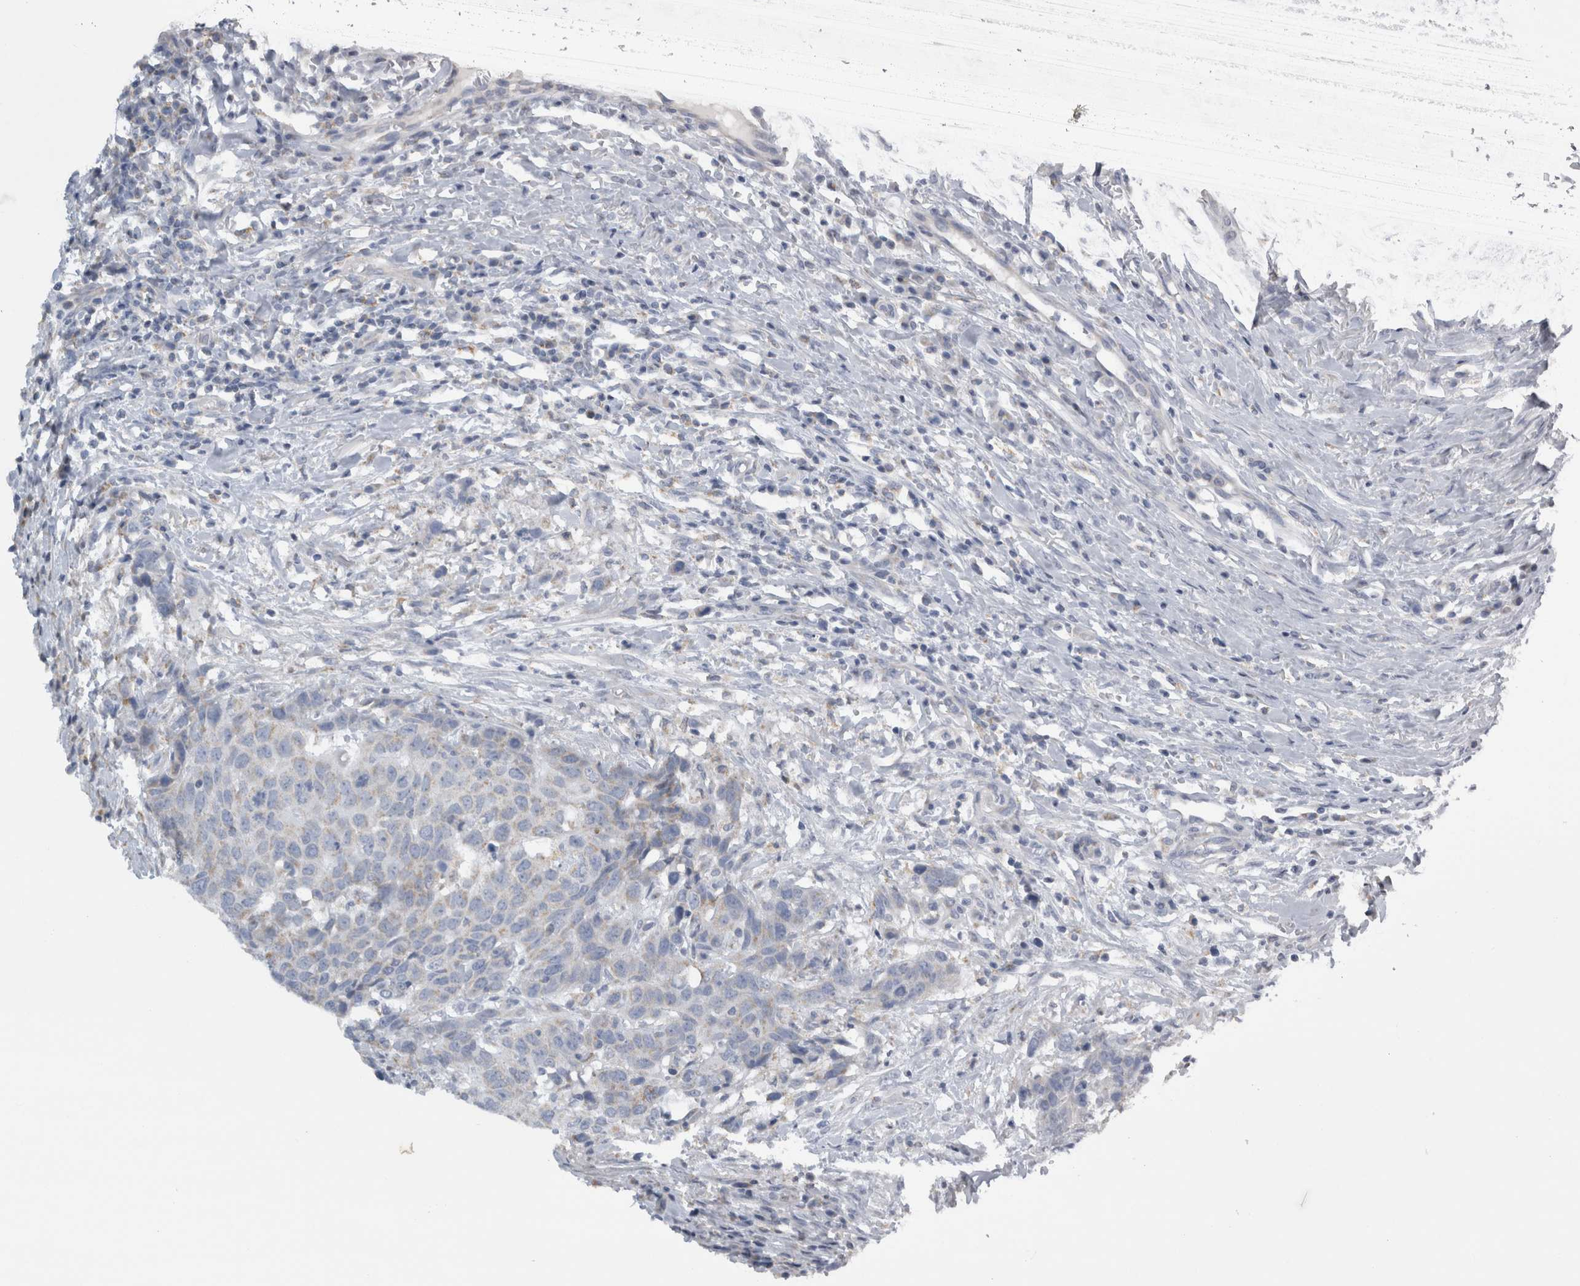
{"staining": {"intensity": "negative", "quantity": "none", "location": "none"}, "tissue": "head and neck cancer", "cell_type": "Tumor cells", "image_type": "cancer", "snomed": [{"axis": "morphology", "description": "Squamous cell carcinoma, NOS"}, {"axis": "topography", "description": "Head-Neck"}], "caption": "Tumor cells are negative for brown protein staining in squamous cell carcinoma (head and neck).", "gene": "DHRS4", "patient": {"sex": "male", "age": 66}}